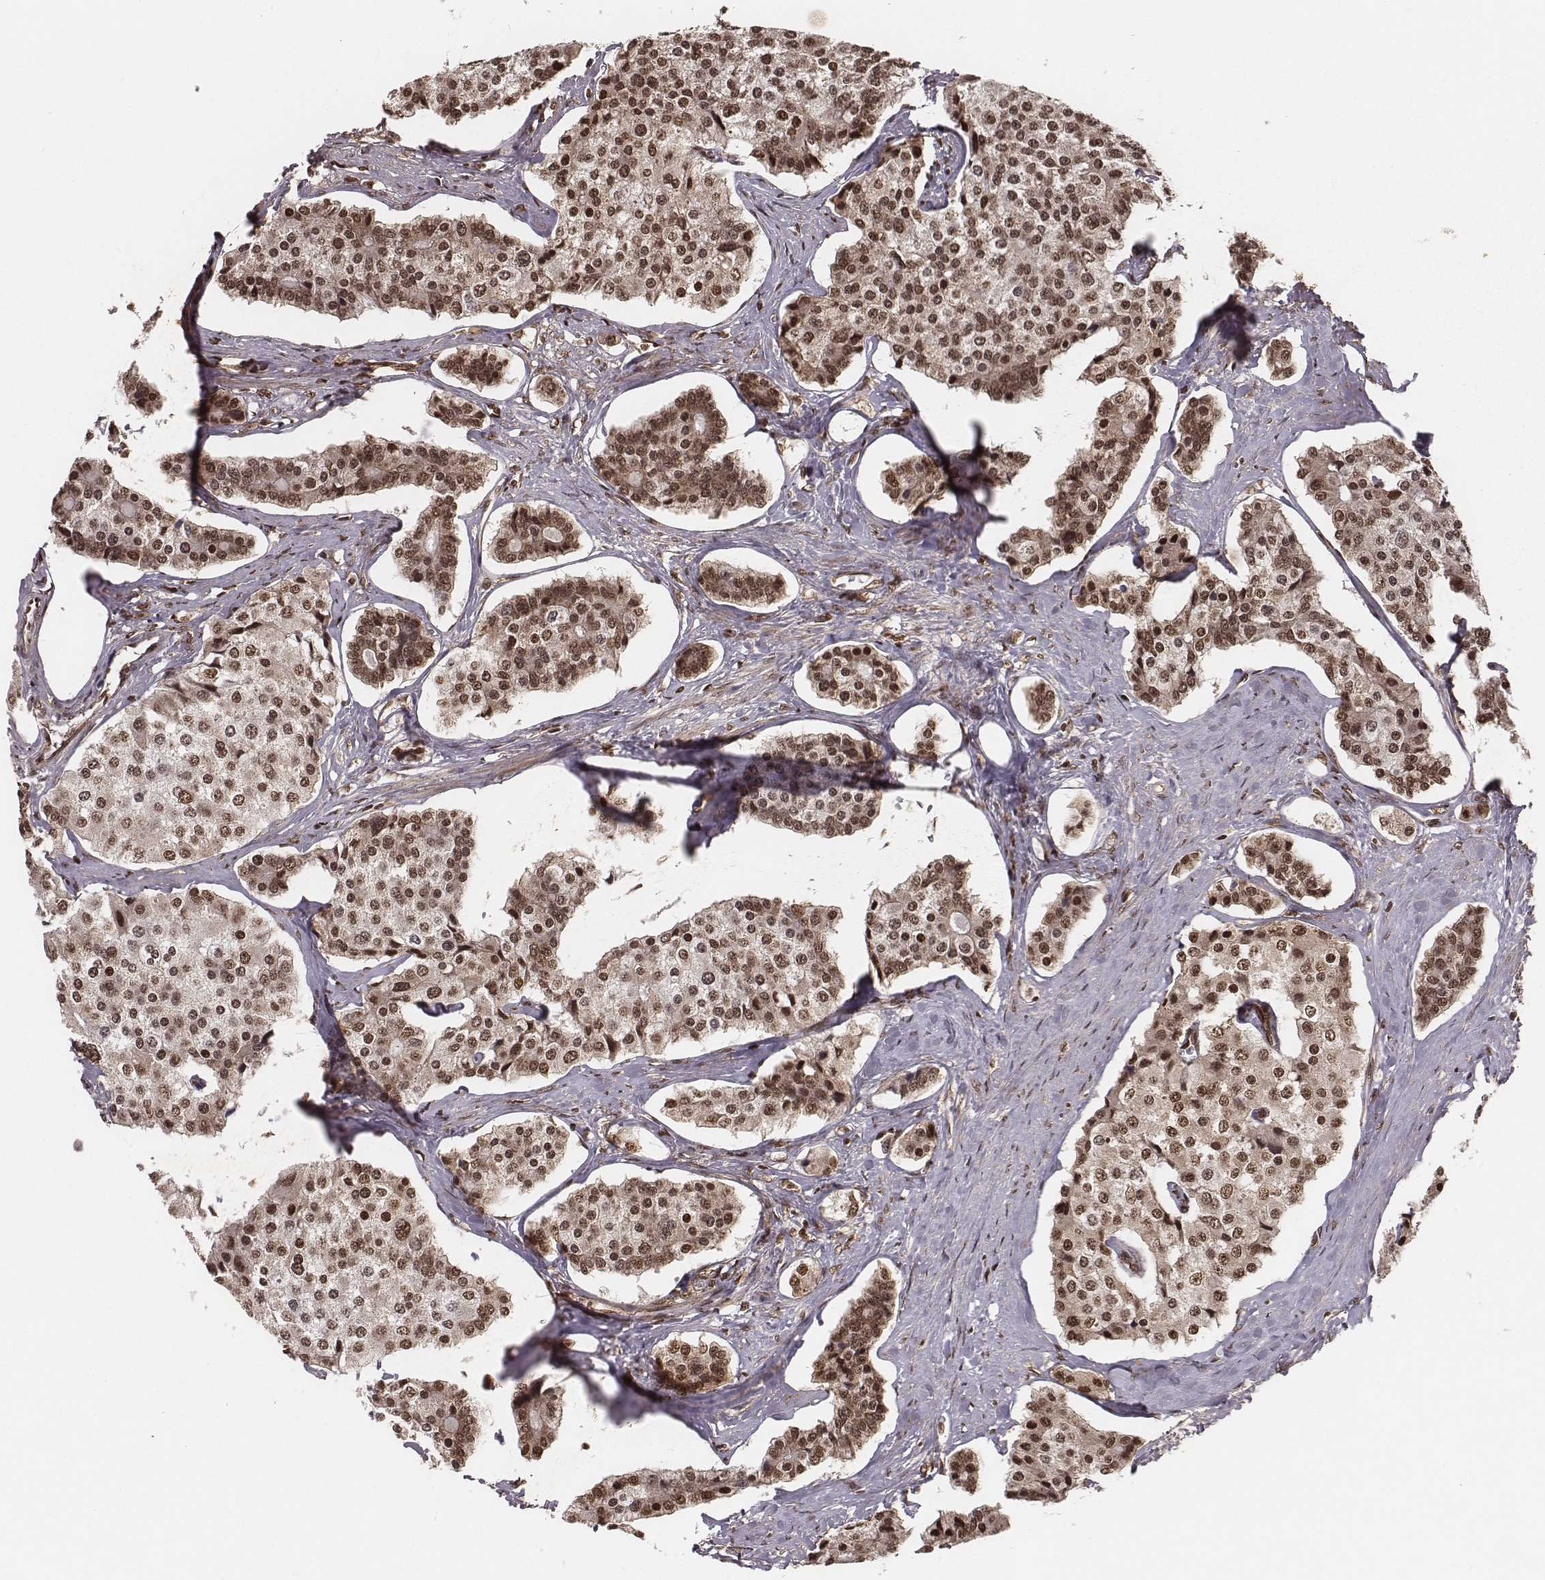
{"staining": {"intensity": "strong", "quantity": ">75%", "location": "cytoplasmic/membranous,nuclear"}, "tissue": "carcinoid", "cell_type": "Tumor cells", "image_type": "cancer", "snomed": [{"axis": "morphology", "description": "Carcinoid, malignant, NOS"}, {"axis": "topography", "description": "Small intestine"}], "caption": "Human carcinoid stained with a brown dye shows strong cytoplasmic/membranous and nuclear positive positivity in about >75% of tumor cells.", "gene": "NFX1", "patient": {"sex": "female", "age": 65}}